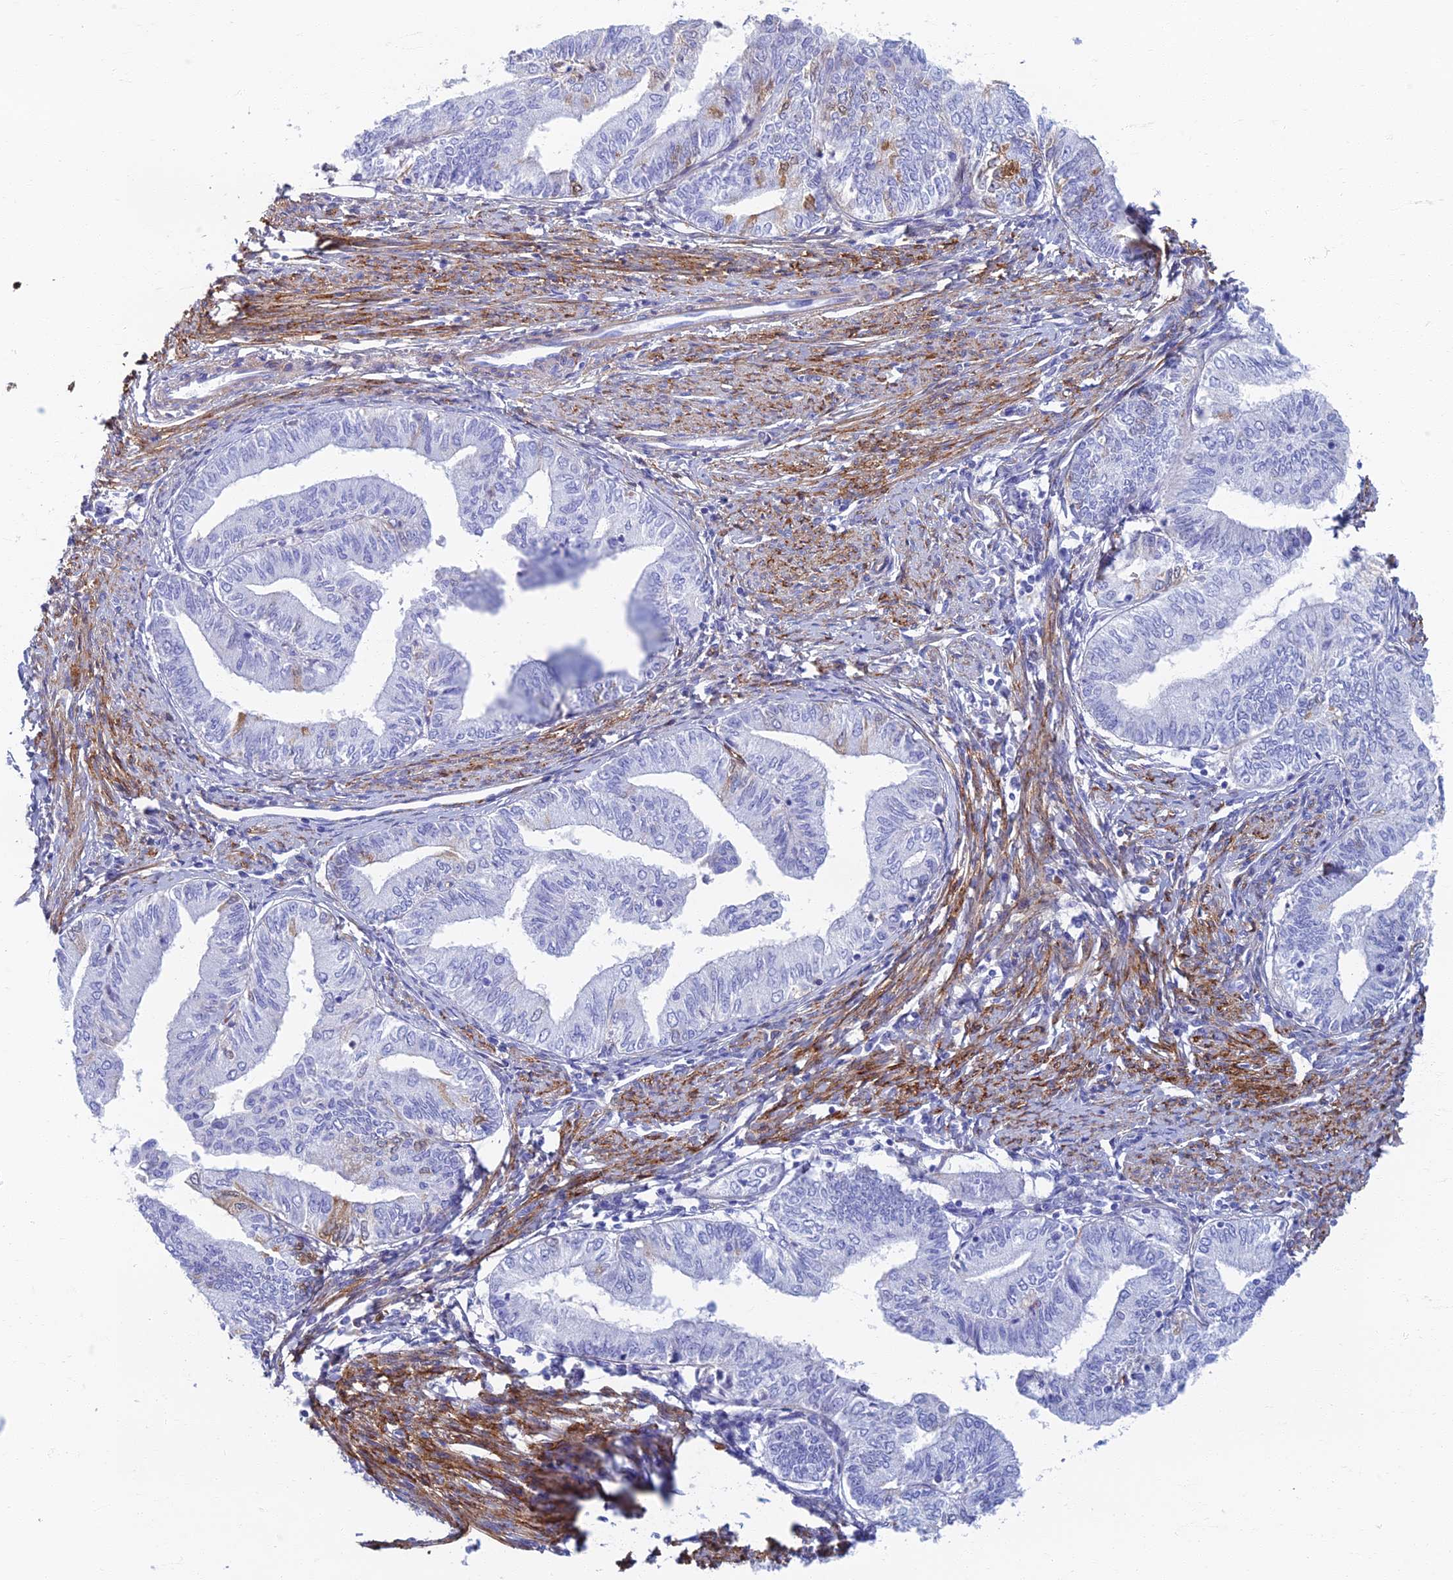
{"staining": {"intensity": "weak", "quantity": "<25%", "location": "cytoplasmic/membranous"}, "tissue": "endometrial cancer", "cell_type": "Tumor cells", "image_type": "cancer", "snomed": [{"axis": "morphology", "description": "Adenocarcinoma, NOS"}, {"axis": "topography", "description": "Endometrium"}], "caption": "A histopathology image of endometrial adenocarcinoma stained for a protein exhibits no brown staining in tumor cells.", "gene": "ETFRF1", "patient": {"sex": "female", "age": 66}}